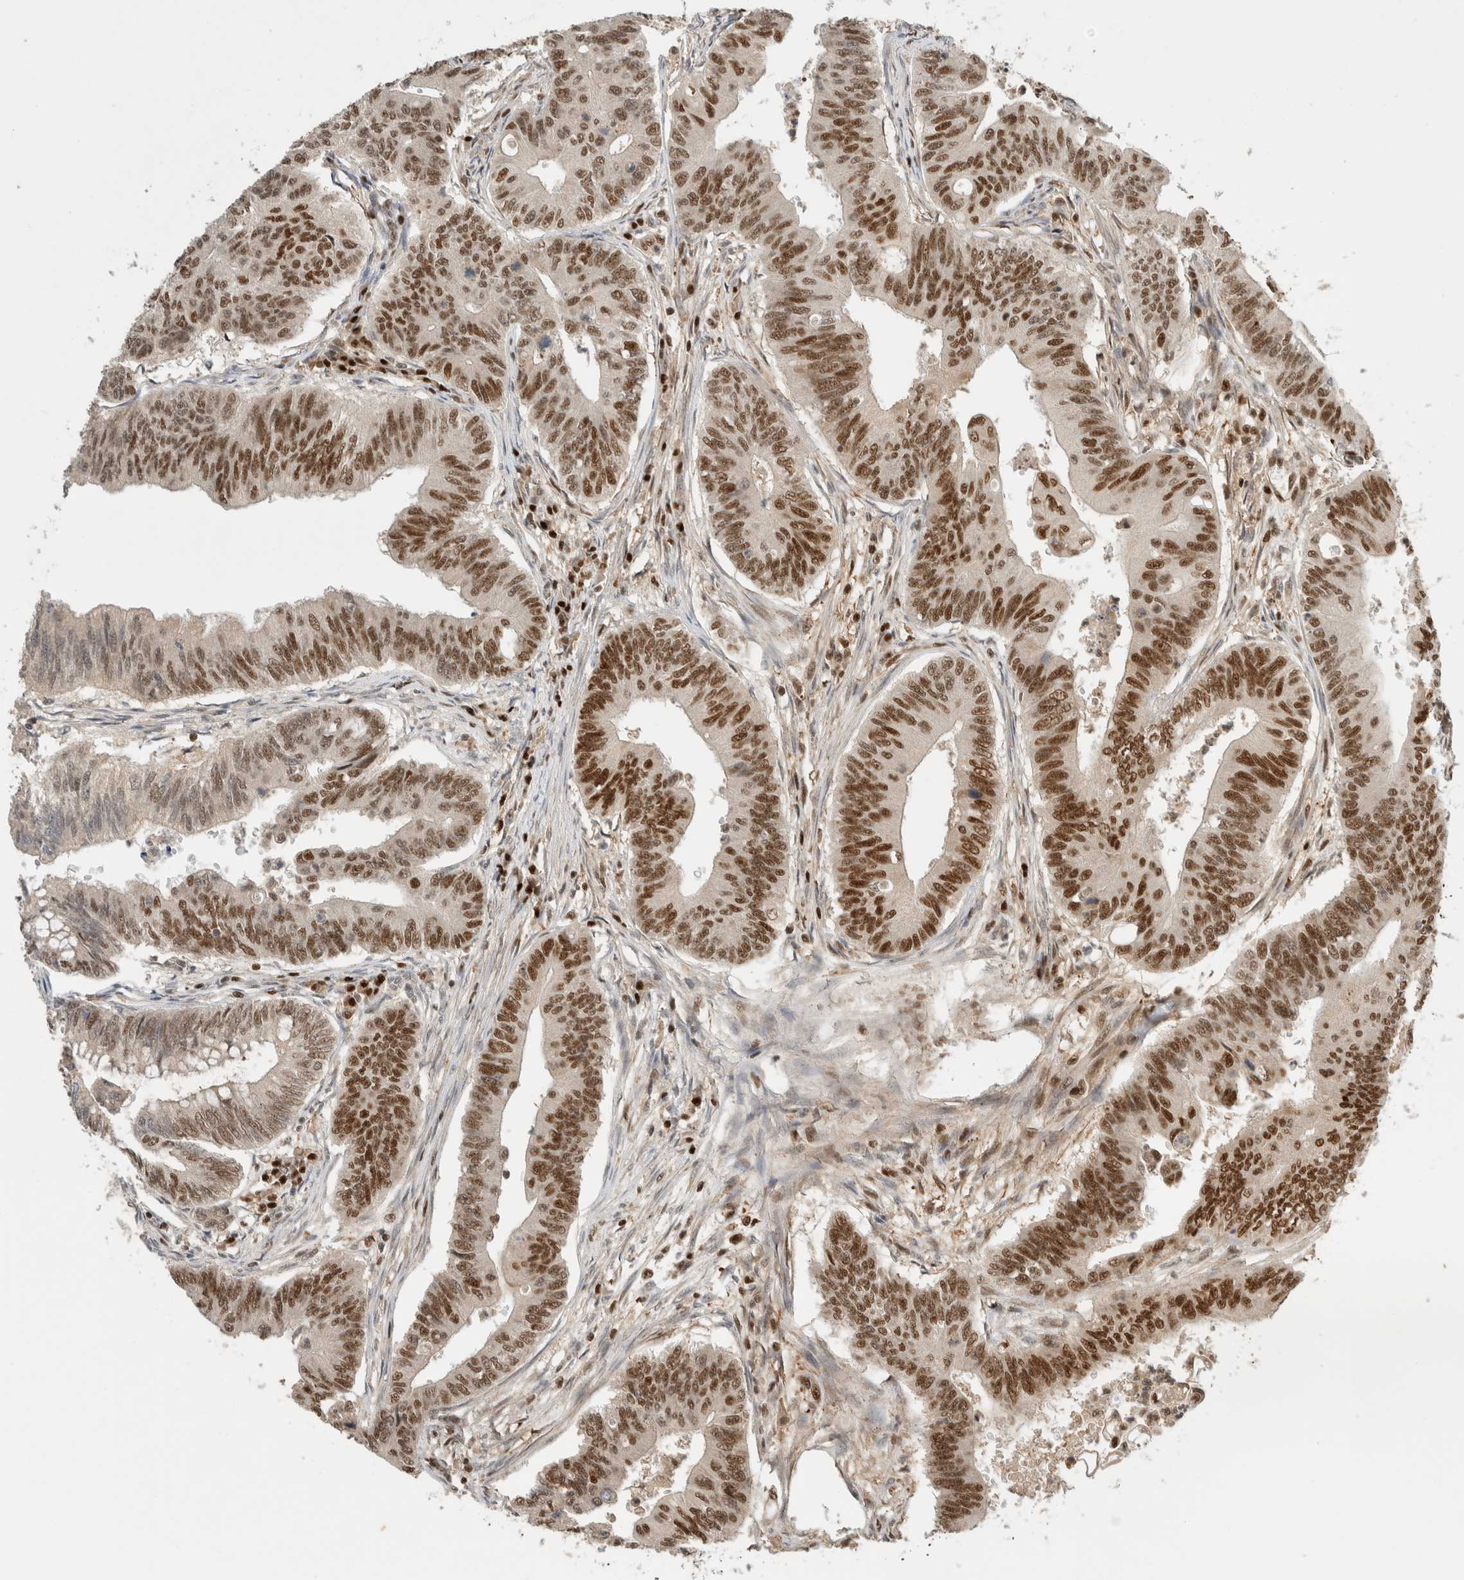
{"staining": {"intensity": "moderate", "quantity": ">75%", "location": "nuclear"}, "tissue": "colorectal cancer", "cell_type": "Tumor cells", "image_type": "cancer", "snomed": [{"axis": "morphology", "description": "Adenoma, NOS"}, {"axis": "morphology", "description": "Adenocarcinoma, NOS"}, {"axis": "topography", "description": "Colon"}], "caption": "Brown immunohistochemical staining in human colorectal adenocarcinoma reveals moderate nuclear positivity in about >75% of tumor cells.", "gene": "SNRNP40", "patient": {"sex": "male", "age": 79}}